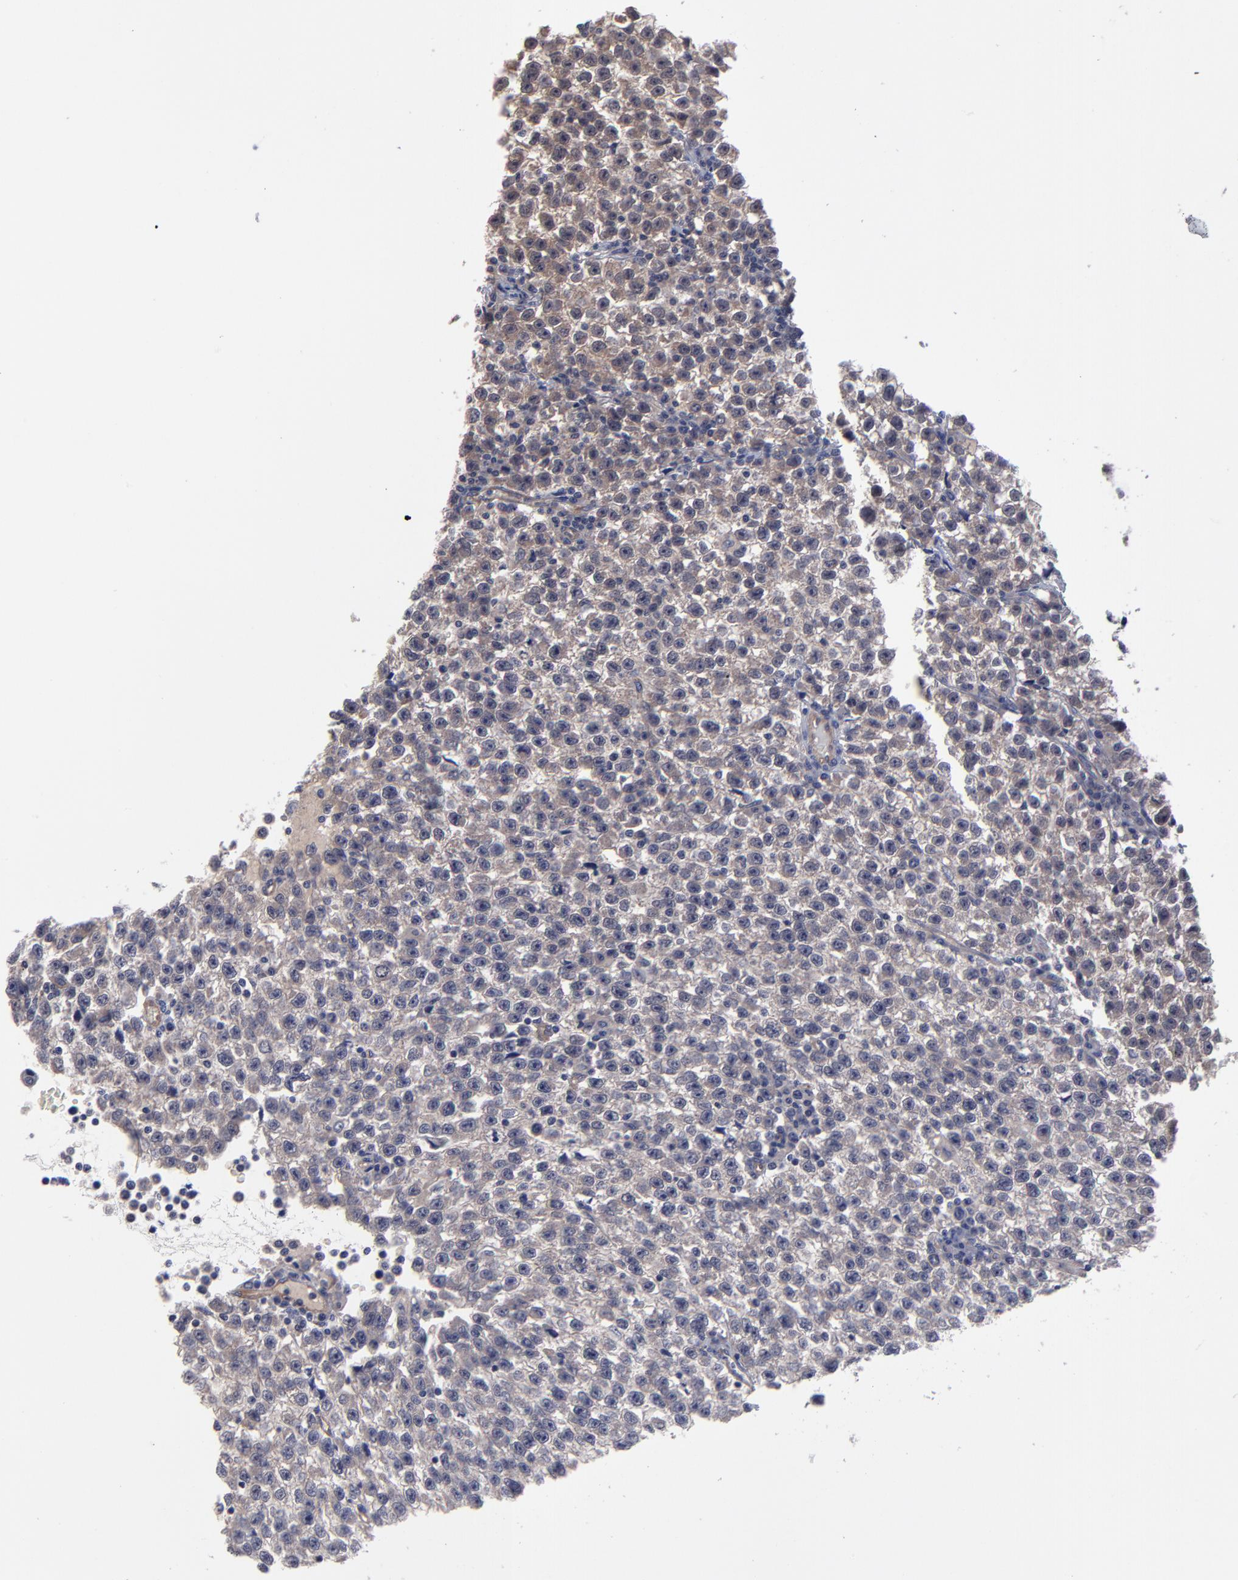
{"staining": {"intensity": "weak", "quantity": ">75%", "location": "cytoplasmic/membranous"}, "tissue": "testis cancer", "cell_type": "Tumor cells", "image_type": "cancer", "snomed": [{"axis": "morphology", "description": "Seminoma, NOS"}, {"axis": "topography", "description": "Testis"}], "caption": "Immunohistochemical staining of testis cancer (seminoma) demonstrates weak cytoplasmic/membranous protein expression in about >75% of tumor cells.", "gene": "ZNF780B", "patient": {"sex": "male", "age": 35}}